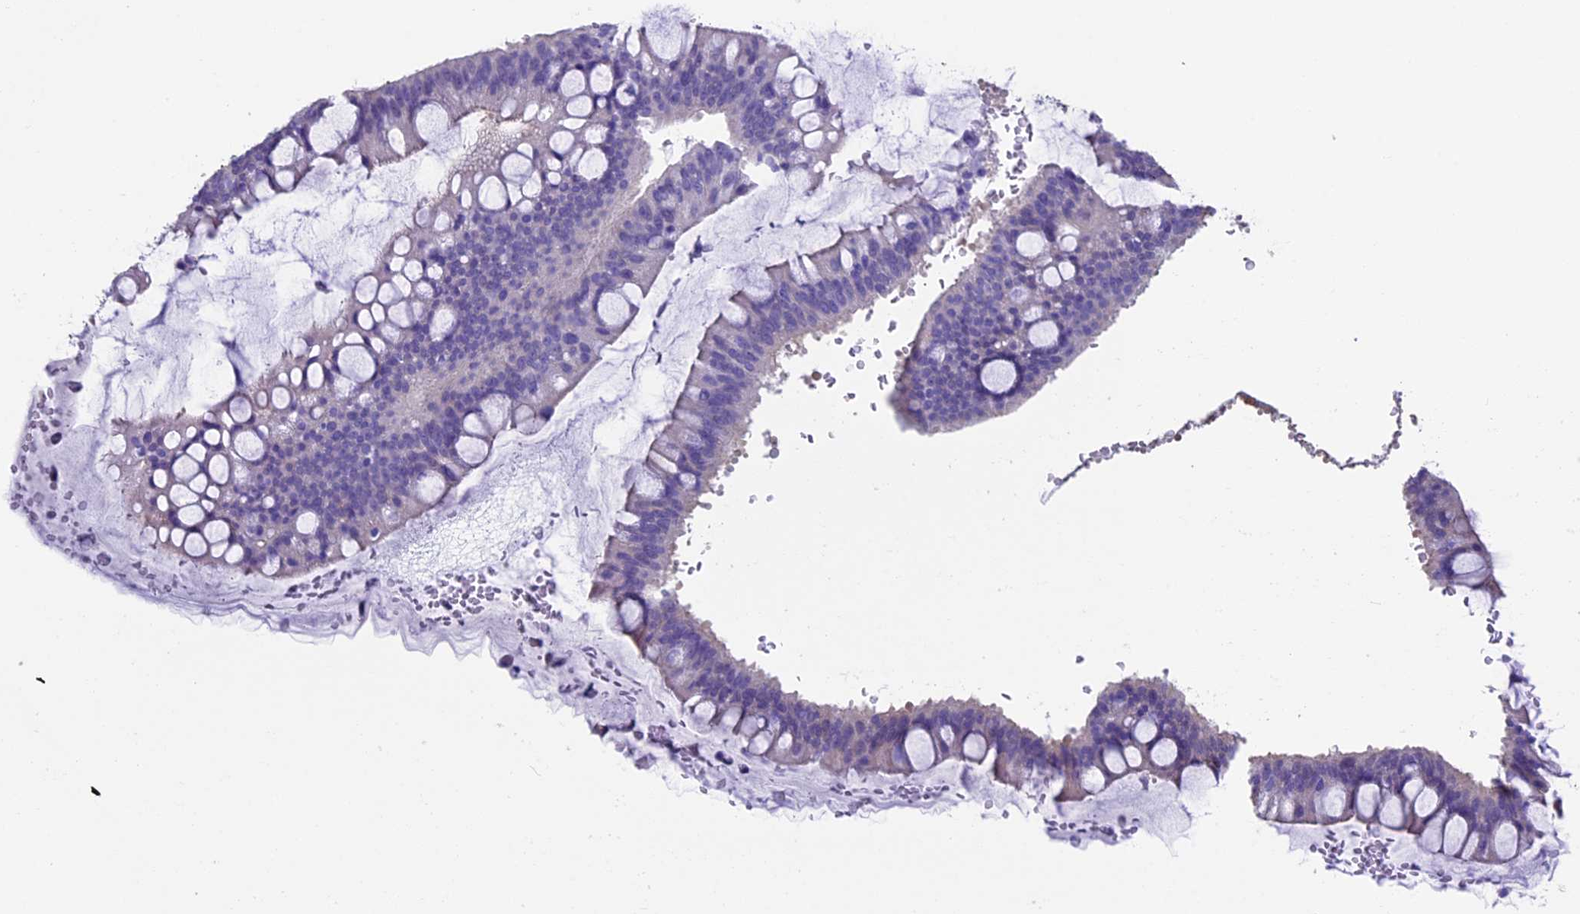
{"staining": {"intensity": "negative", "quantity": "none", "location": "none"}, "tissue": "ovarian cancer", "cell_type": "Tumor cells", "image_type": "cancer", "snomed": [{"axis": "morphology", "description": "Cystadenocarcinoma, mucinous, NOS"}, {"axis": "topography", "description": "Ovary"}], "caption": "The immunohistochemistry (IHC) histopathology image has no significant staining in tumor cells of ovarian mucinous cystadenocarcinoma tissue.", "gene": "ADH7", "patient": {"sex": "female", "age": 73}}